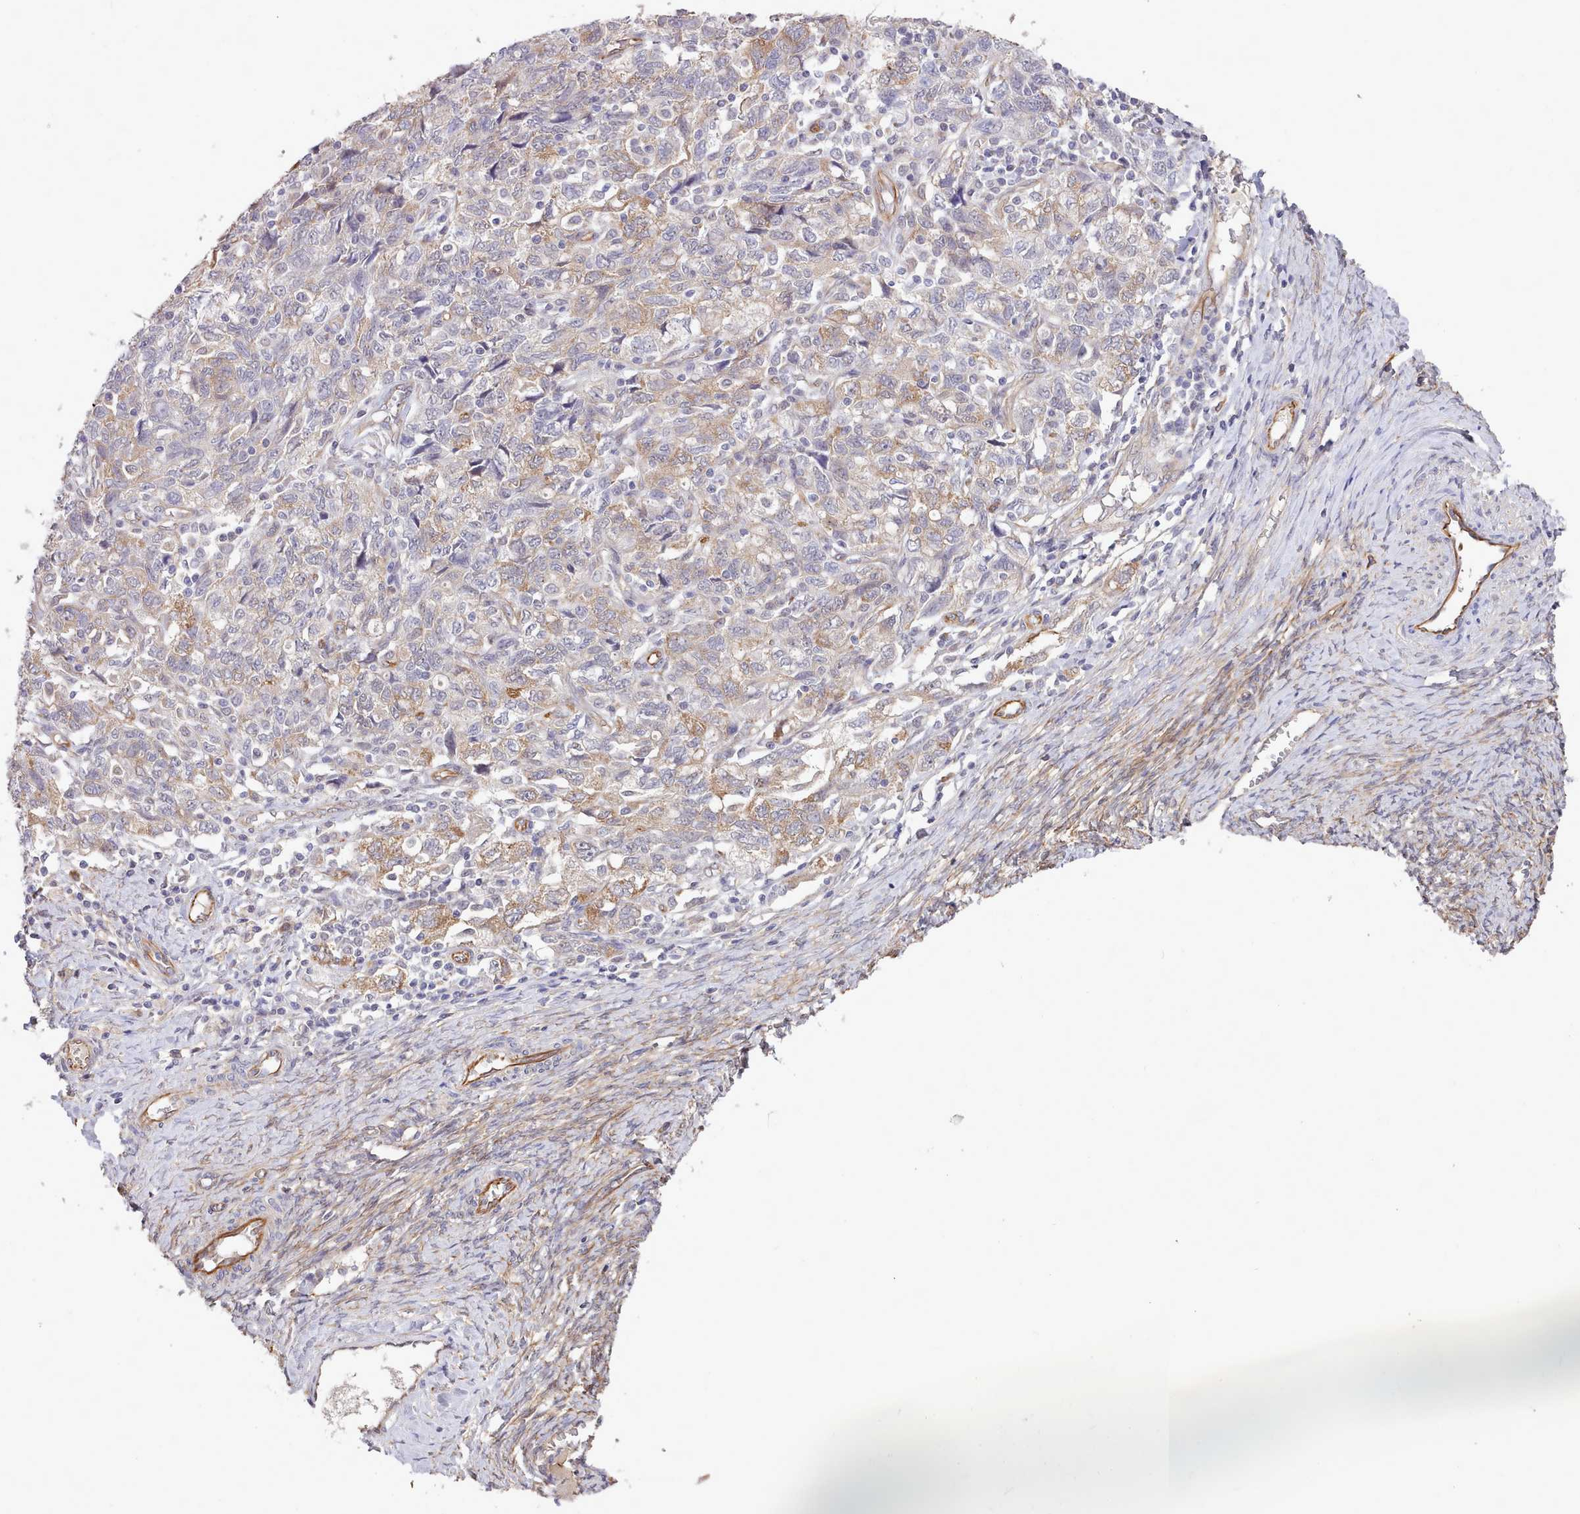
{"staining": {"intensity": "moderate", "quantity": "<25%", "location": "cytoplasmic/membranous"}, "tissue": "ovarian cancer", "cell_type": "Tumor cells", "image_type": "cancer", "snomed": [{"axis": "morphology", "description": "Carcinoma, NOS"}, {"axis": "morphology", "description": "Cystadenocarcinoma, serous, NOS"}, {"axis": "topography", "description": "Ovary"}], "caption": "High-magnification brightfield microscopy of ovarian carcinoma stained with DAB (brown) and counterstained with hematoxylin (blue). tumor cells exhibit moderate cytoplasmic/membranous positivity is appreciated in approximately<25% of cells.", "gene": "ZC3H13", "patient": {"sex": "female", "age": 69}}